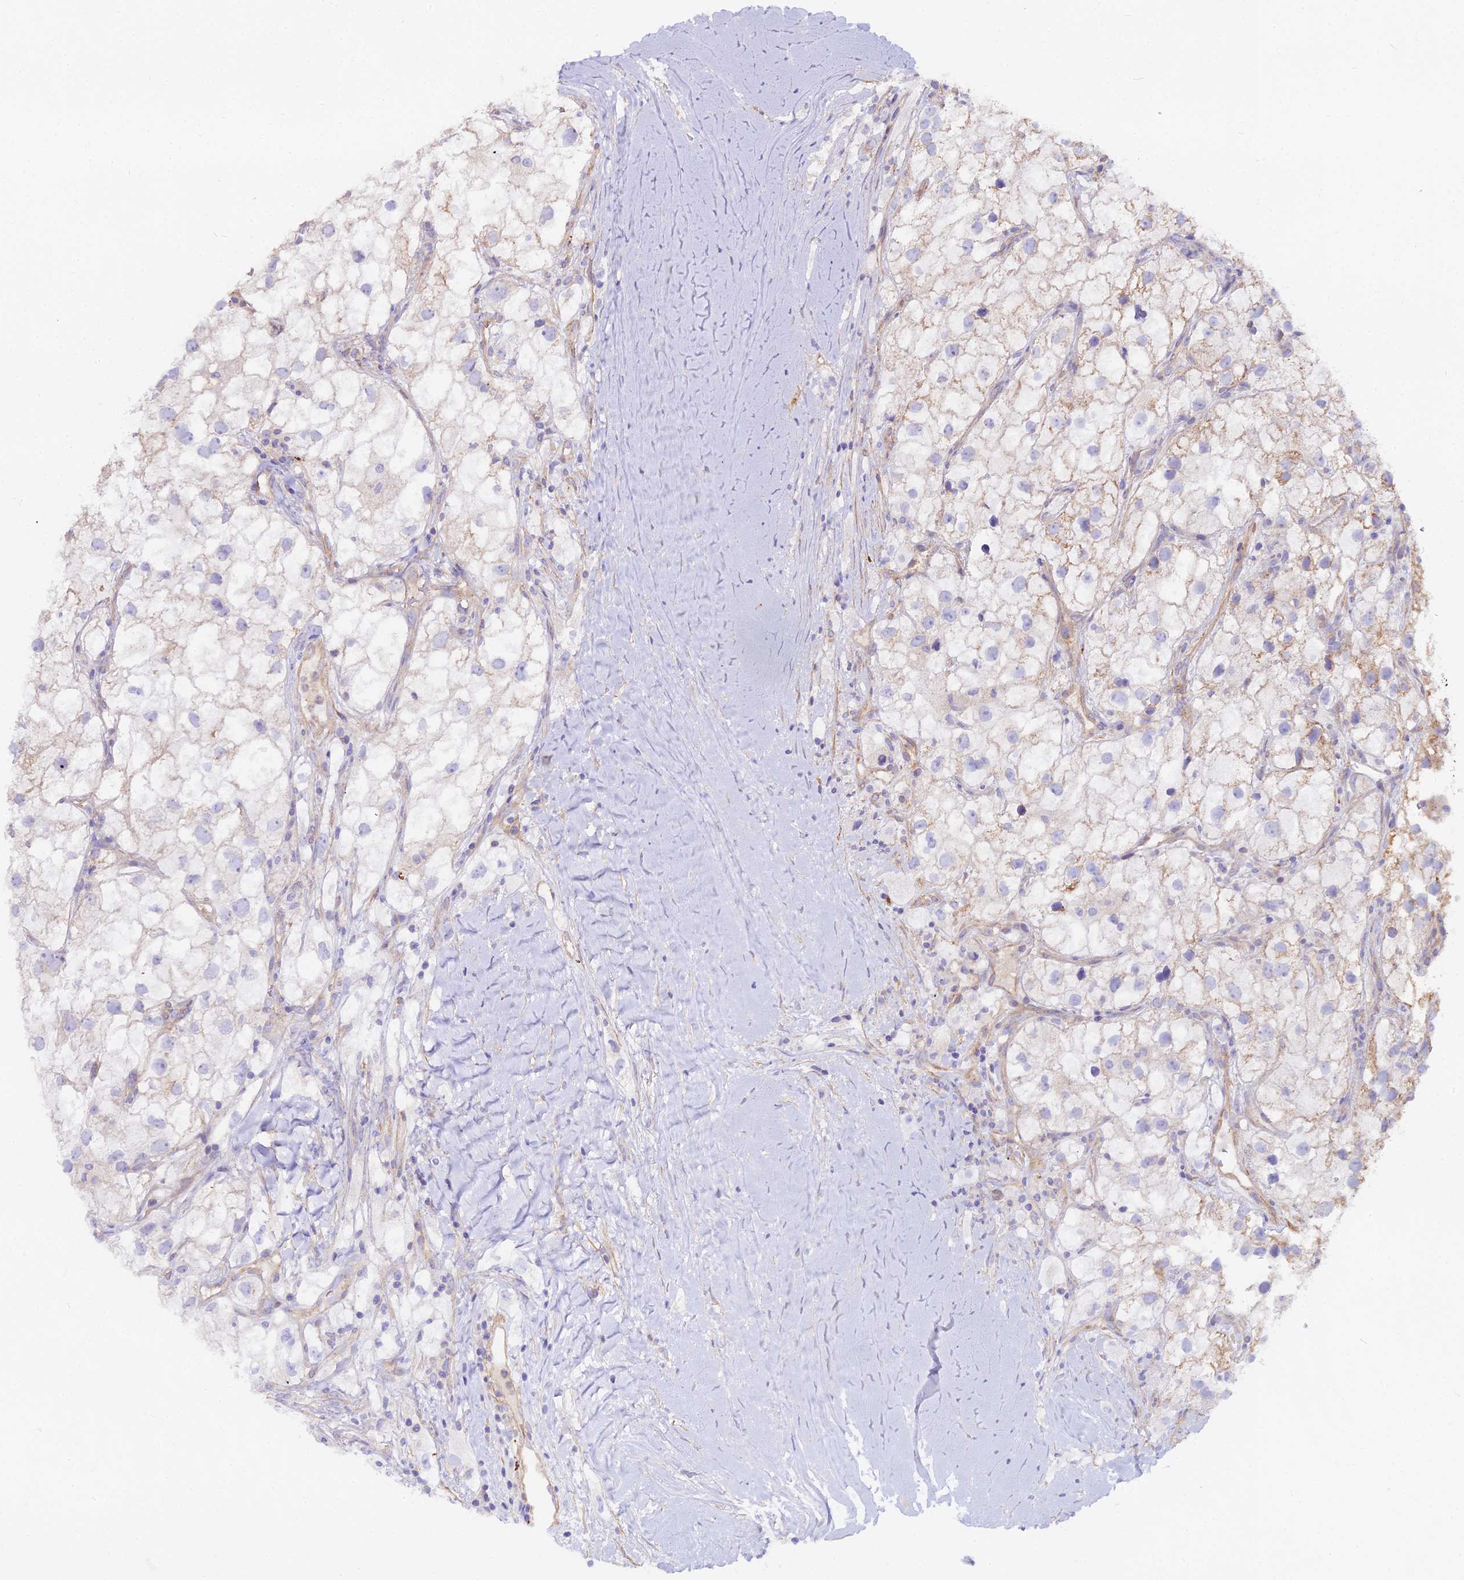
{"staining": {"intensity": "negative", "quantity": "none", "location": "none"}, "tissue": "renal cancer", "cell_type": "Tumor cells", "image_type": "cancer", "snomed": [{"axis": "morphology", "description": "Adenocarcinoma, NOS"}, {"axis": "topography", "description": "Kidney"}], "caption": "Tumor cells are negative for protein expression in human adenocarcinoma (renal).", "gene": "GLYAT", "patient": {"sex": "male", "age": 59}}